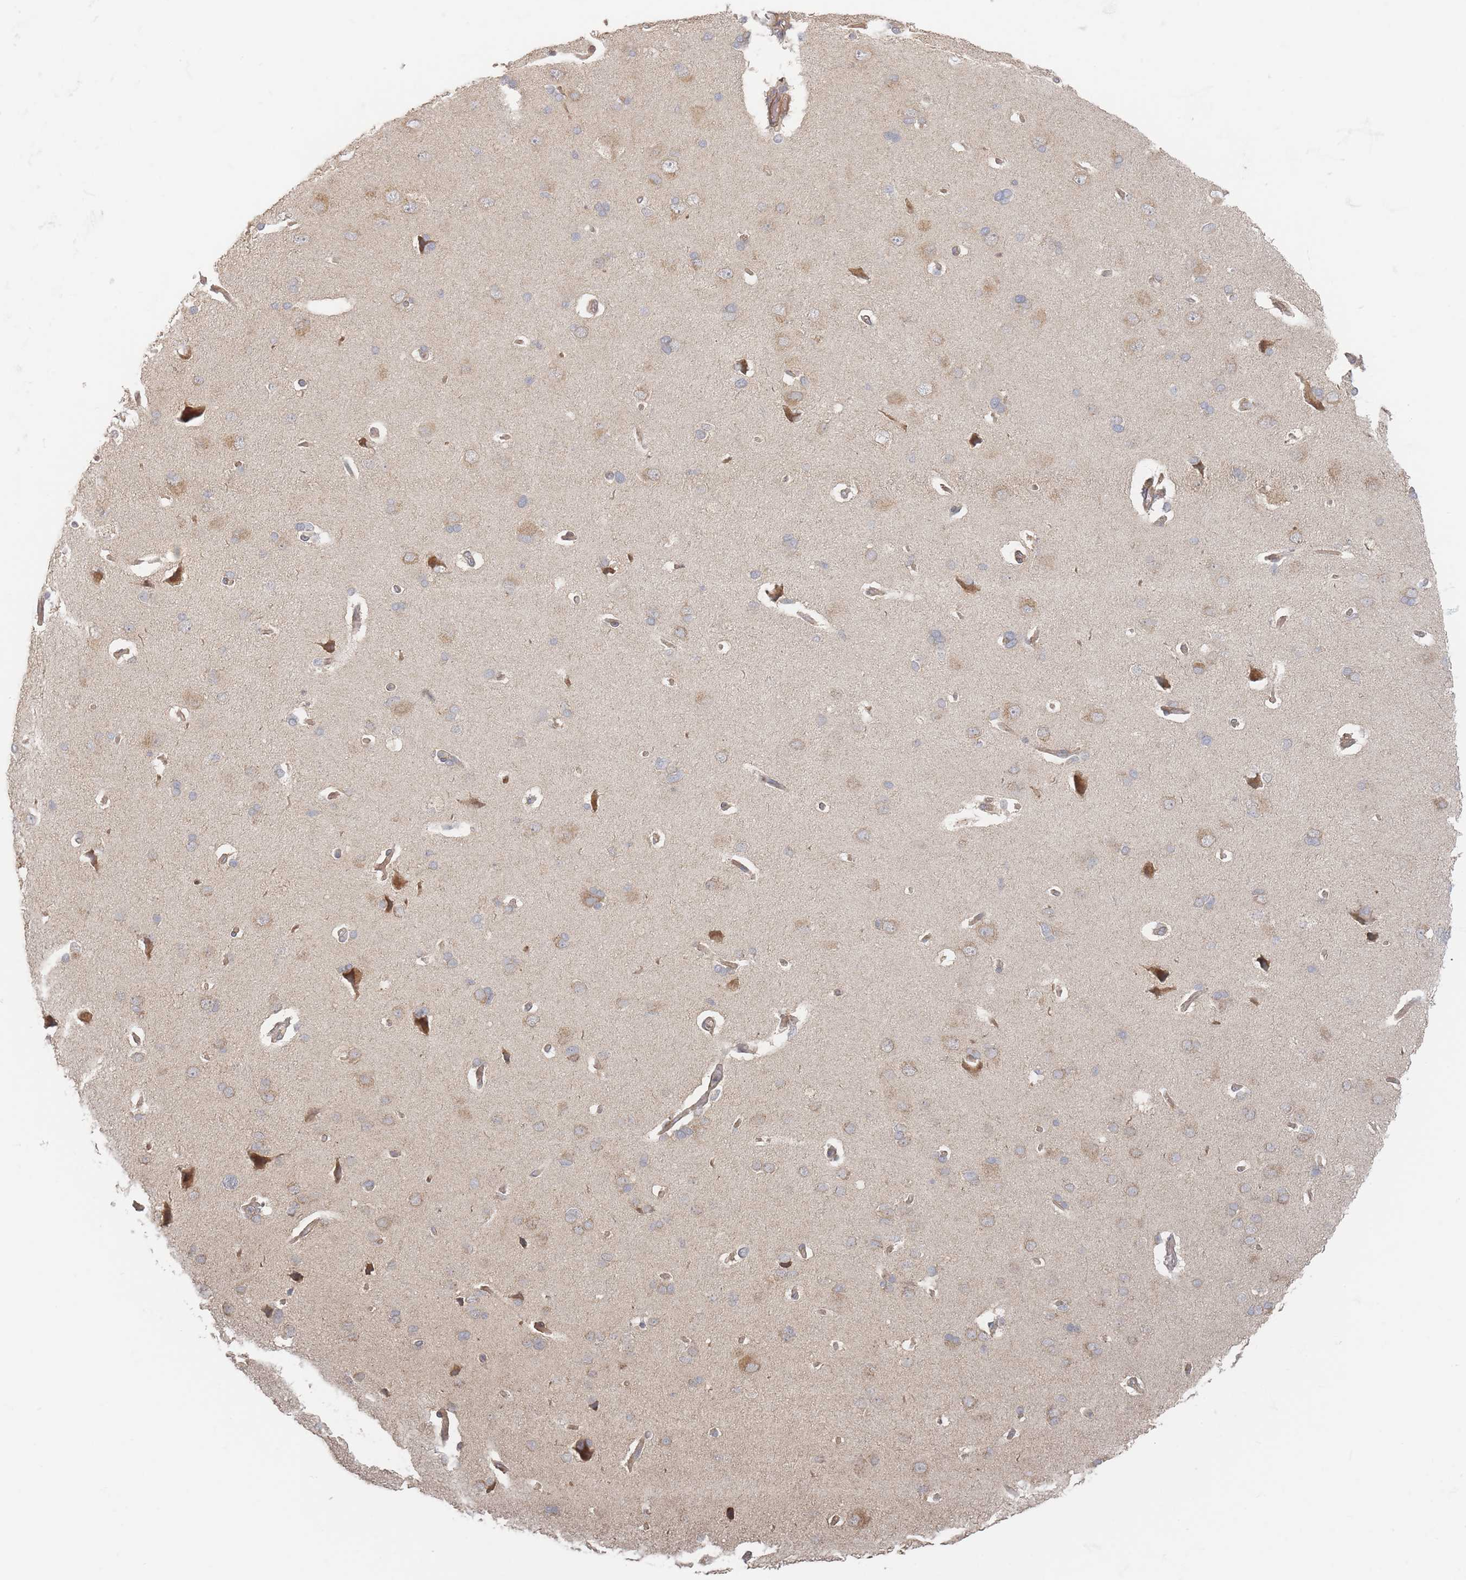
{"staining": {"intensity": "weak", "quantity": "25%-75%", "location": "cytoplasmic/membranous"}, "tissue": "cerebral cortex", "cell_type": "Endothelial cells", "image_type": "normal", "snomed": [{"axis": "morphology", "description": "Normal tissue, NOS"}, {"axis": "topography", "description": "Cerebral cortex"}], "caption": "Endothelial cells reveal weak cytoplasmic/membranous expression in about 25%-75% of cells in normal cerebral cortex. (brown staining indicates protein expression, while blue staining denotes nuclei).", "gene": "GLE1", "patient": {"sex": "male", "age": 62}}